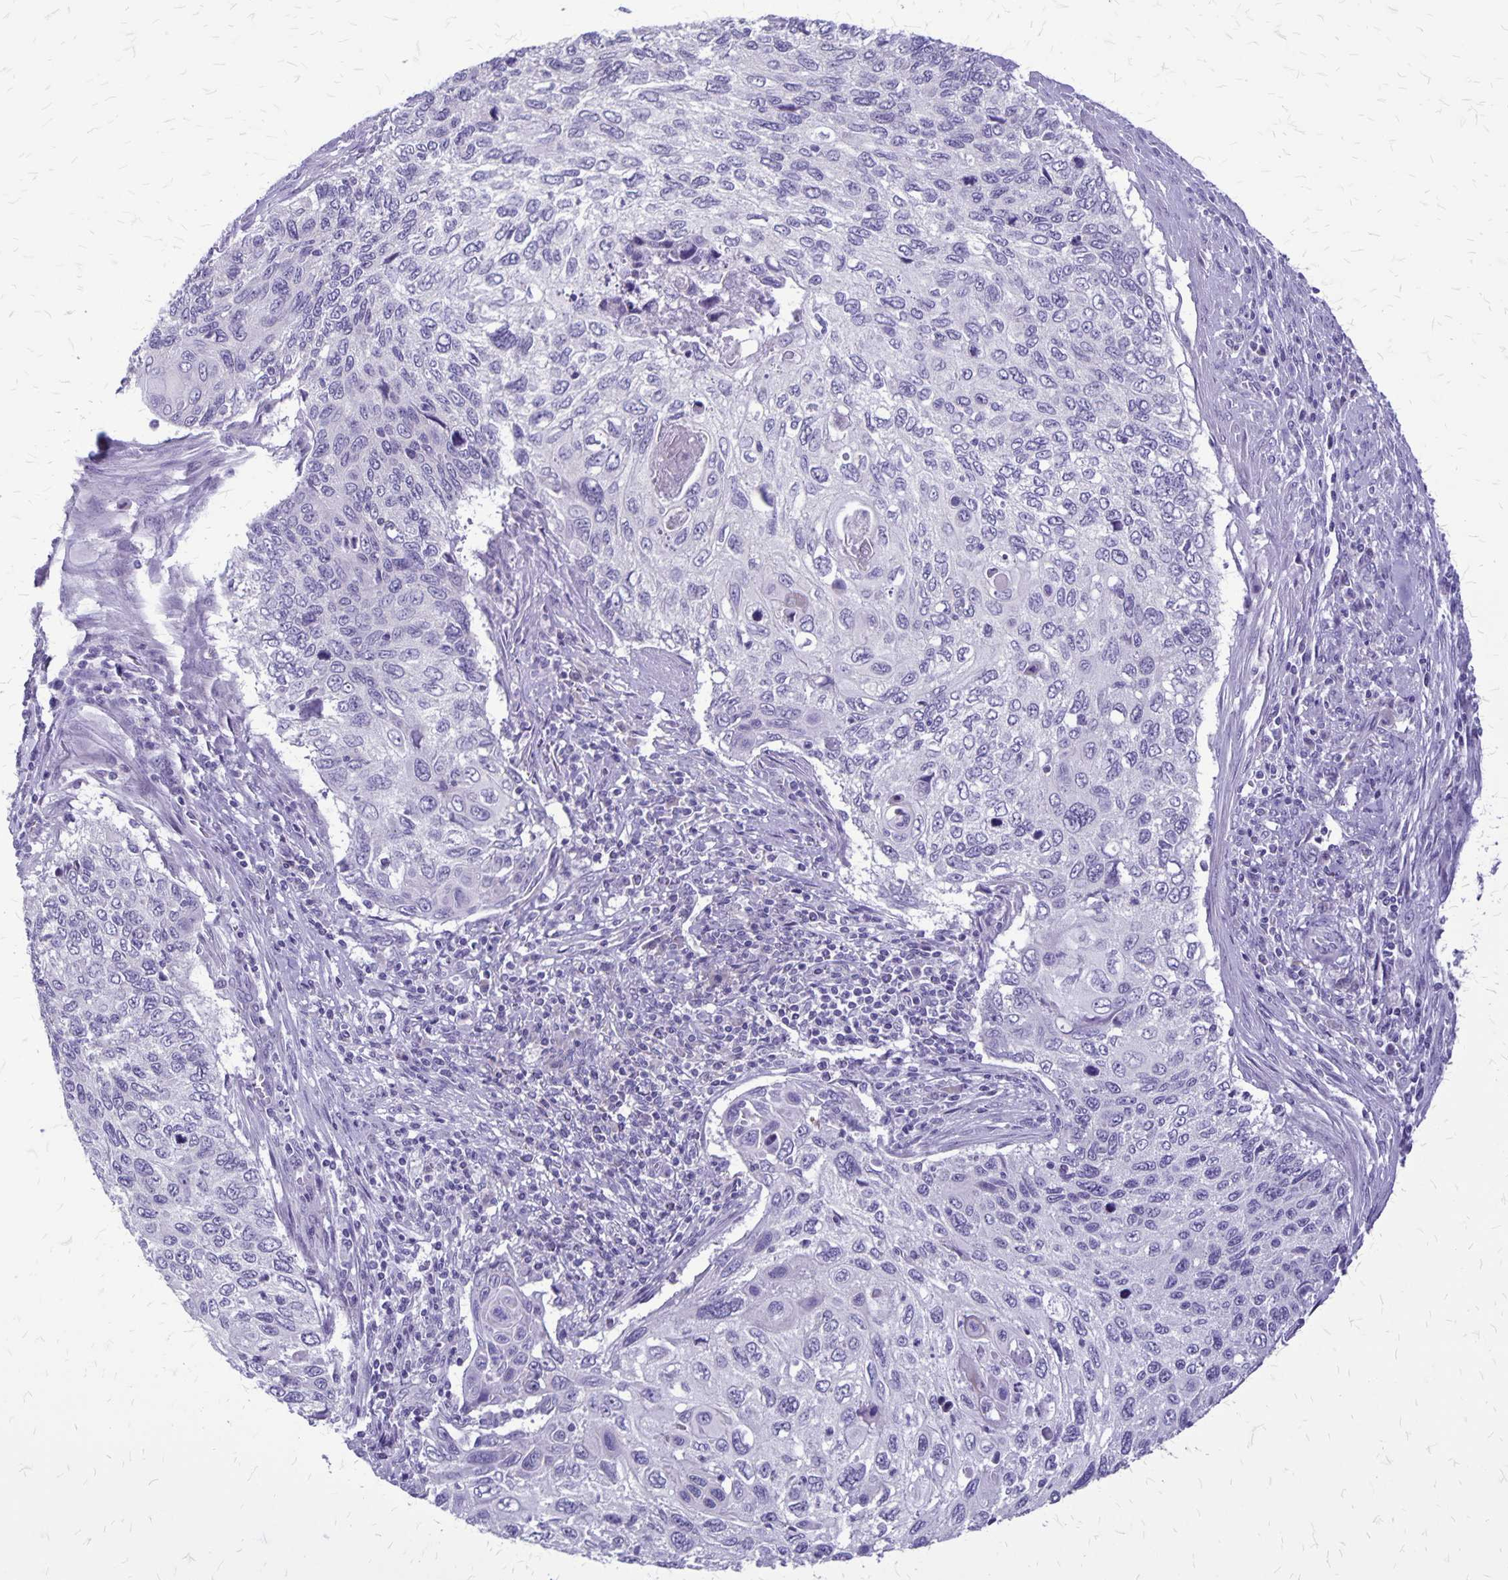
{"staining": {"intensity": "negative", "quantity": "none", "location": "none"}, "tissue": "cervical cancer", "cell_type": "Tumor cells", "image_type": "cancer", "snomed": [{"axis": "morphology", "description": "Squamous cell carcinoma, NOS"}, {"axis": "topography", "description": "Cervix"}], "caption": "Protein analysis of cervical cancer (squamous cell carcinoma) exhibits no significant positivity in tumor cells.", "gene": "PLXNB3", "patient": {"sex": "female", "age": 70}}